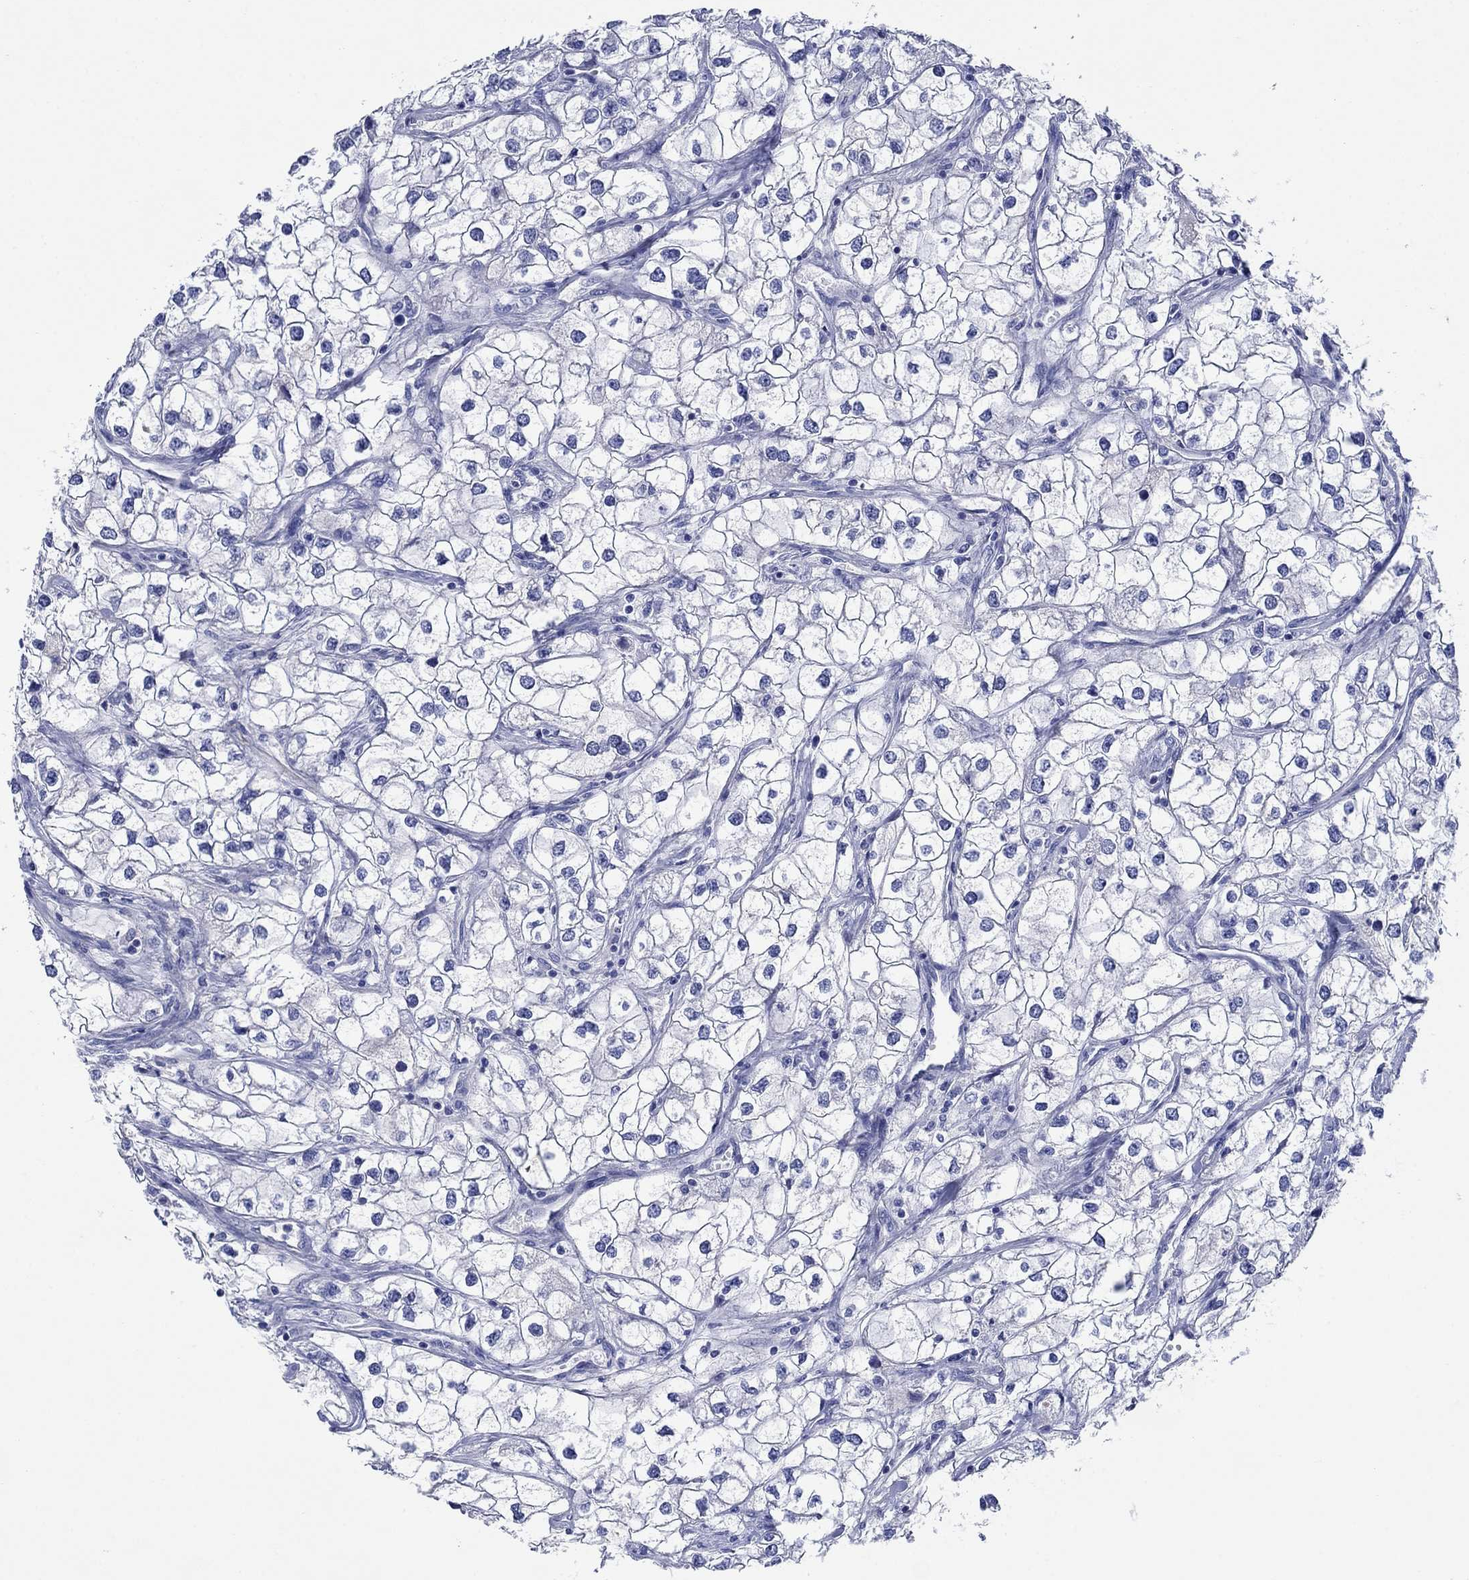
{"staining": {"intensity": "negative", "quantity": "none", "location": "none"}, "tissue": "renal cancer", "cell_type": "Tumor cells", "image_type": "cancer", "snomed": [{"axis": "morphology", "description": "Adenocarcinoma, NOS"}, {"axis": "topography", "description": "Kidney"}], "caption": "Immunohistochemical staining of renal adenocarcinoma exhibits no significant staining in tumor cells.", "gene": "TRIM16", "patient": {"sex": "male", "age": 59}}